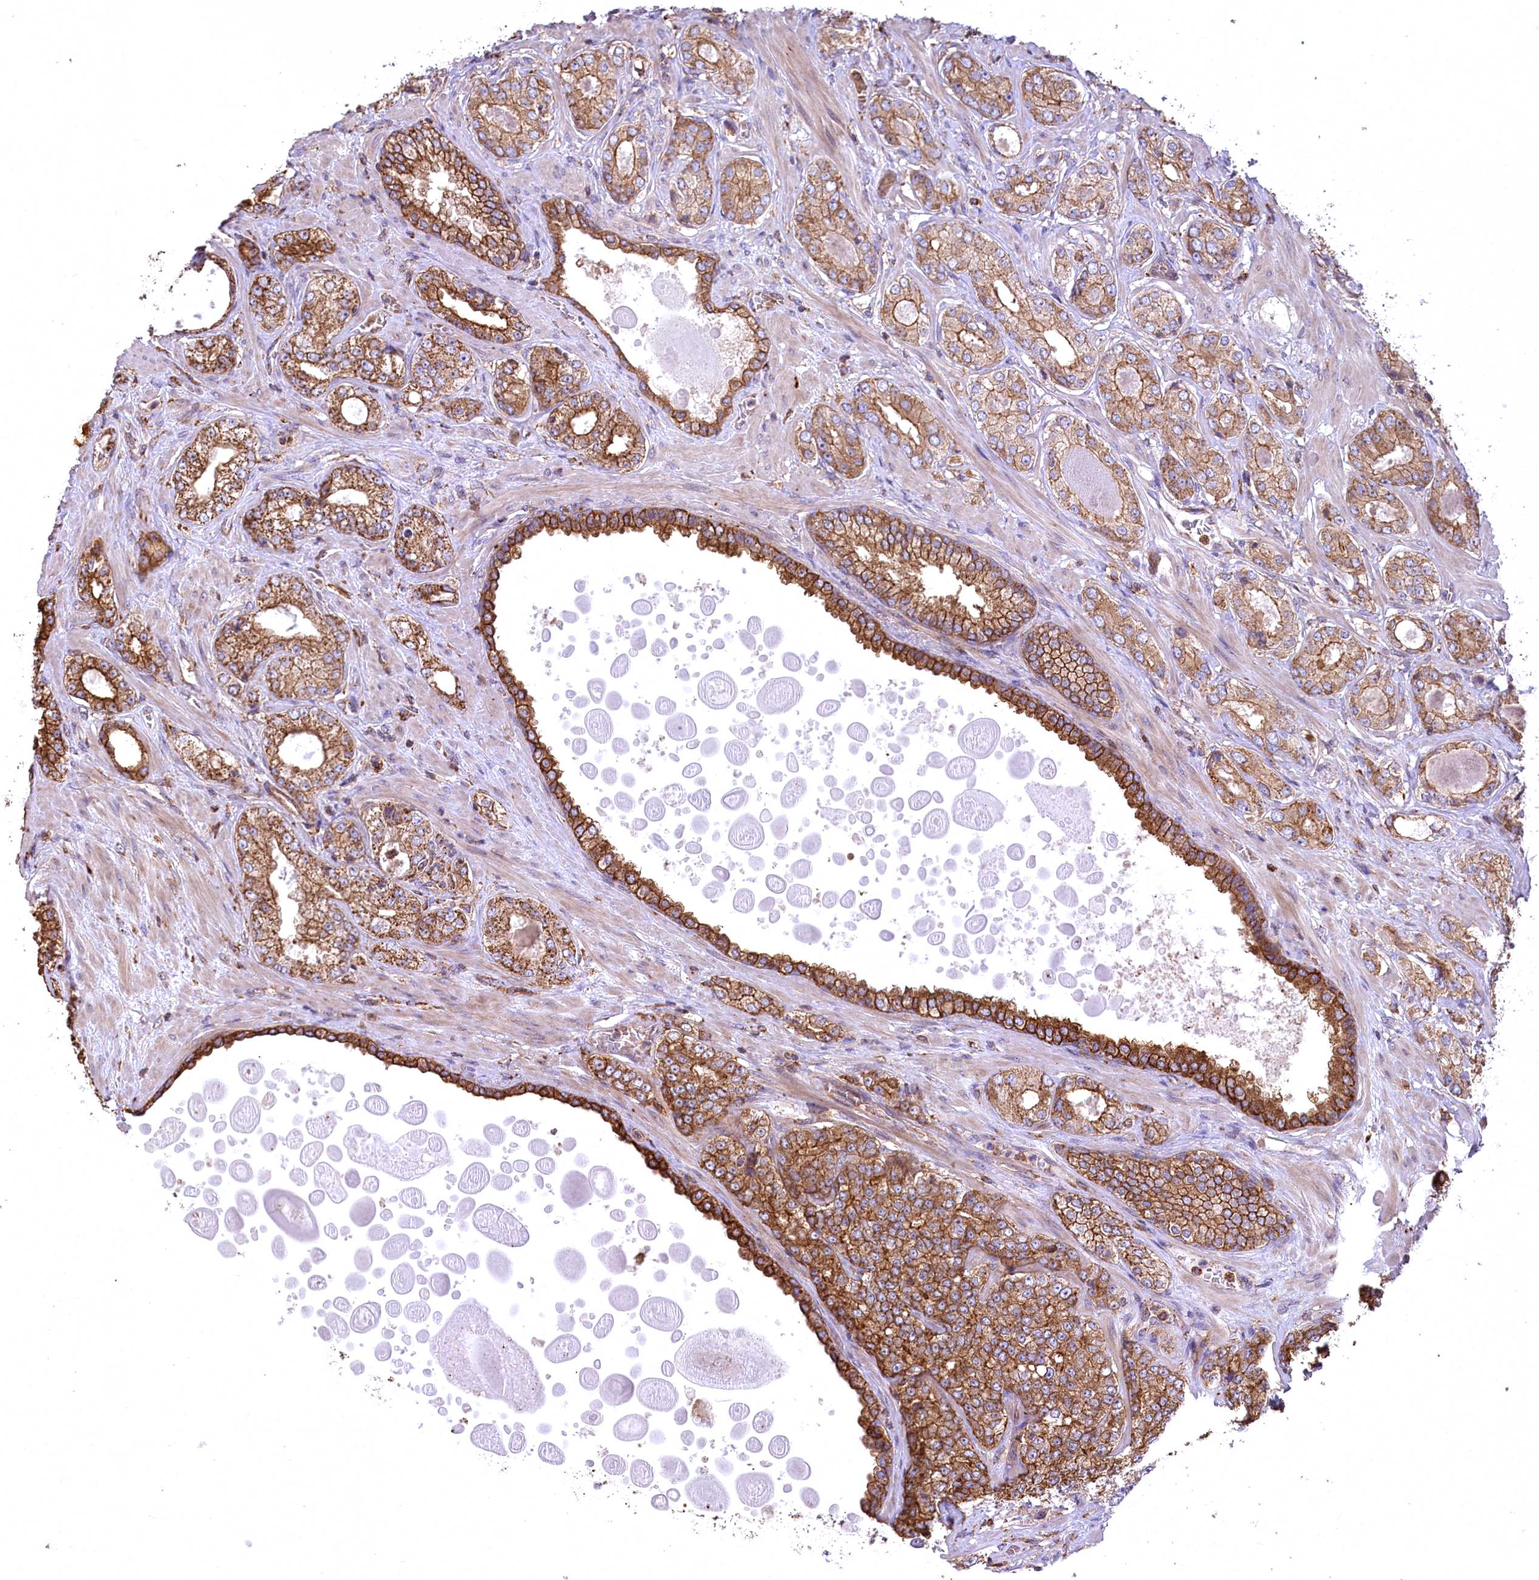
{"staining": {"intensity": "moderate", "quantity": ">75%", "location": "cytoplasmic/membranous"}, "tissue": "prostate cancer", "cell_type": "Tumor cells", "image_type": "cancer", "snomed": [{"axis": "morphology", "description": "Normal tissue, NOS"}, {"axis": "morphology", "description": "Adenocarcinoma, High grade"}, {"axis": "topography", "description": "Prostate"}], "caption": "Moderate cytoplasmic/membranous protein positivity is identified in approximately >75% of tumor cells in prostate cancer (adenocarcinoma (high-grade)).", "gene": "CARD19", "patient": {"sex": "male", "age": 83}}